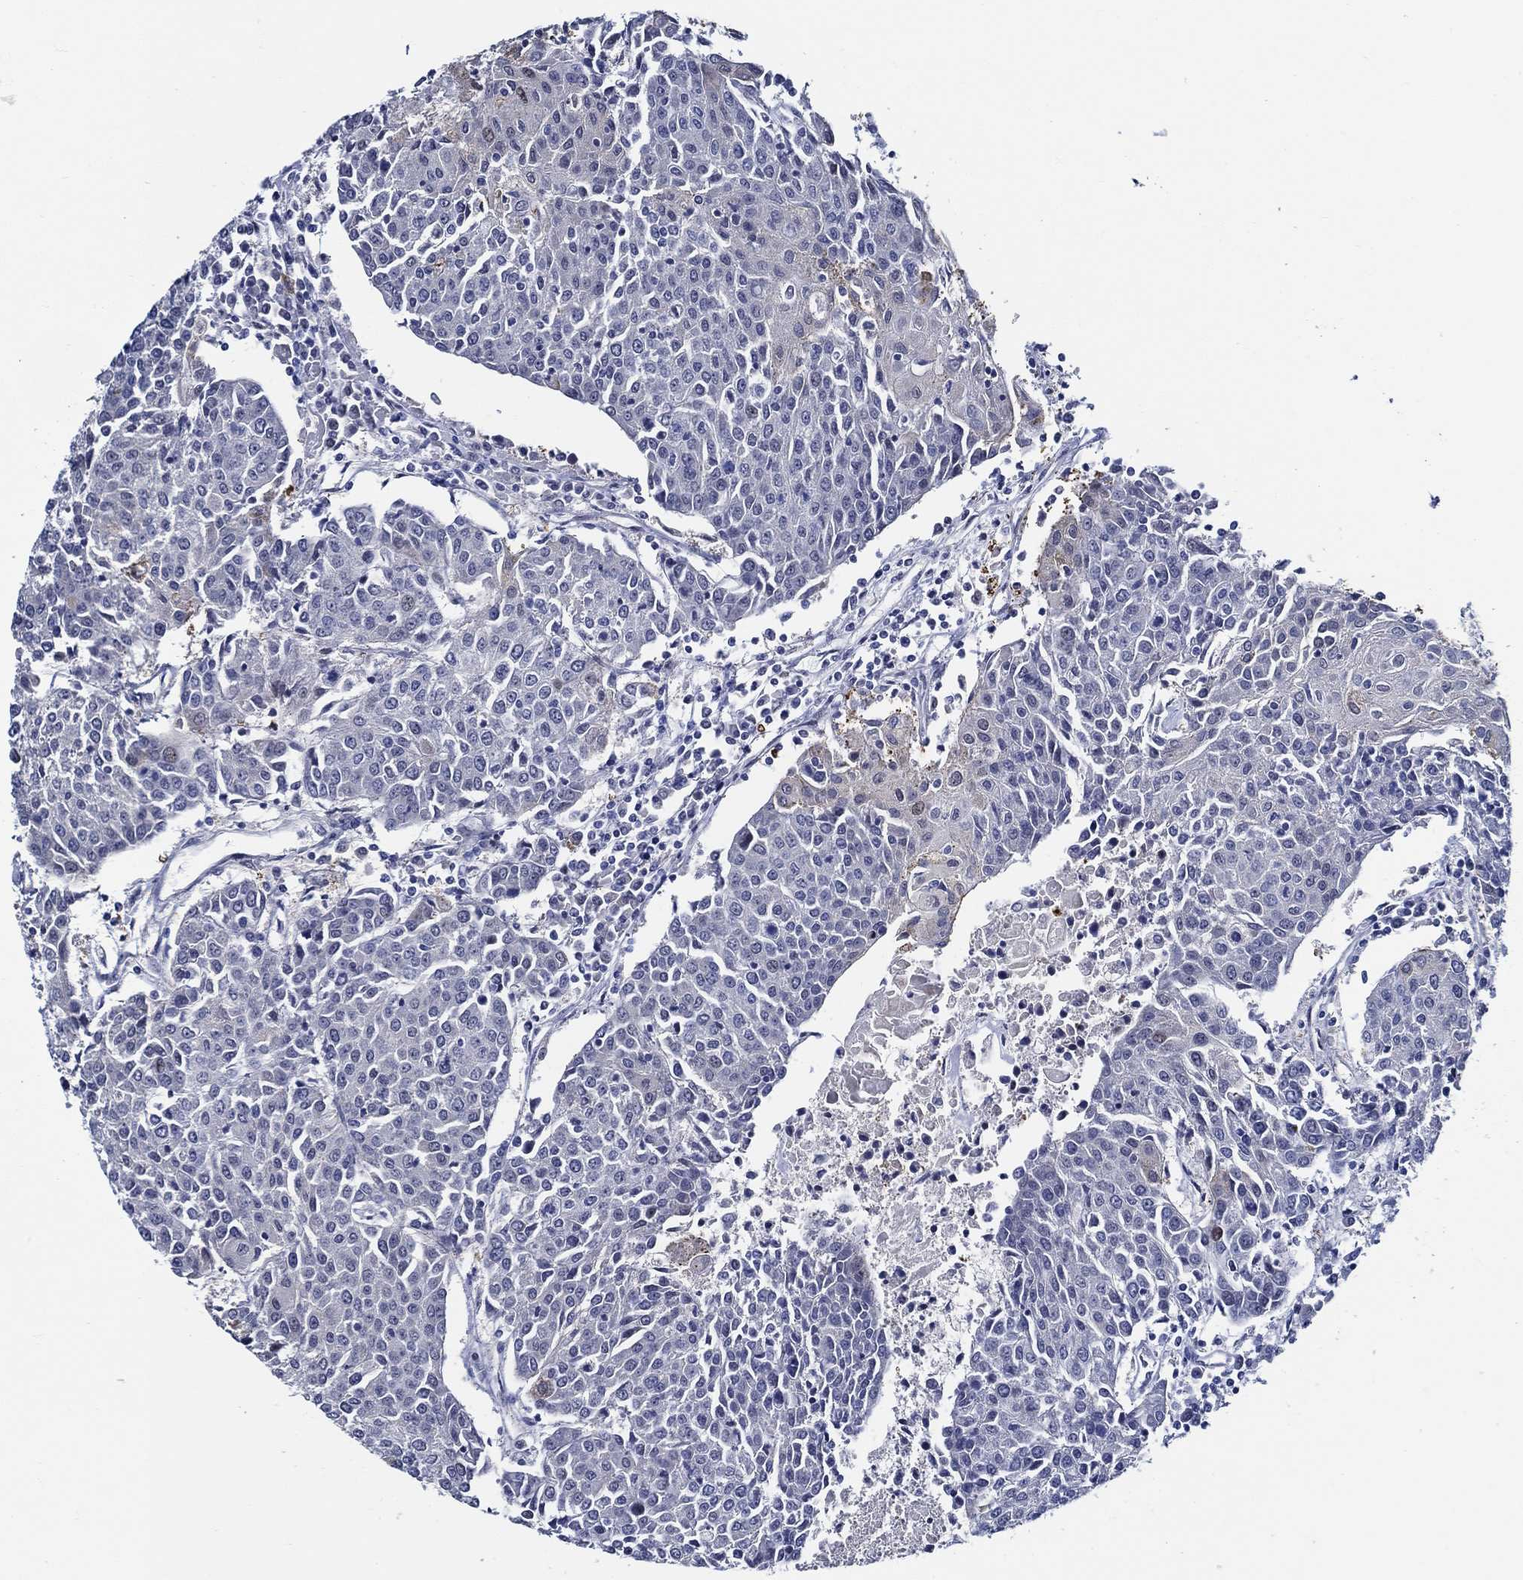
{"staining": {"intensity": "negative", "quantity": "none", "location": "none"}, "tissue": "urothelial cancer", "cell_type": "Tumor cells", "image_type": "cancer", "snomed": [{"axis": "morphology", "description": "Urothelial carcinoma, High grade"}, {"axis": "topography", "description": "Urinary bladder"}], "caption": "Immunohistochemistry of high-grade urothelial carcinoma reveals no expression in tumor cells. The staining is performed using DAB brown chromogen with nuclei counter-stained in using hematoxylin.", "gene": "C8orf48", "patient": {"sex": "female", "age": 85}}